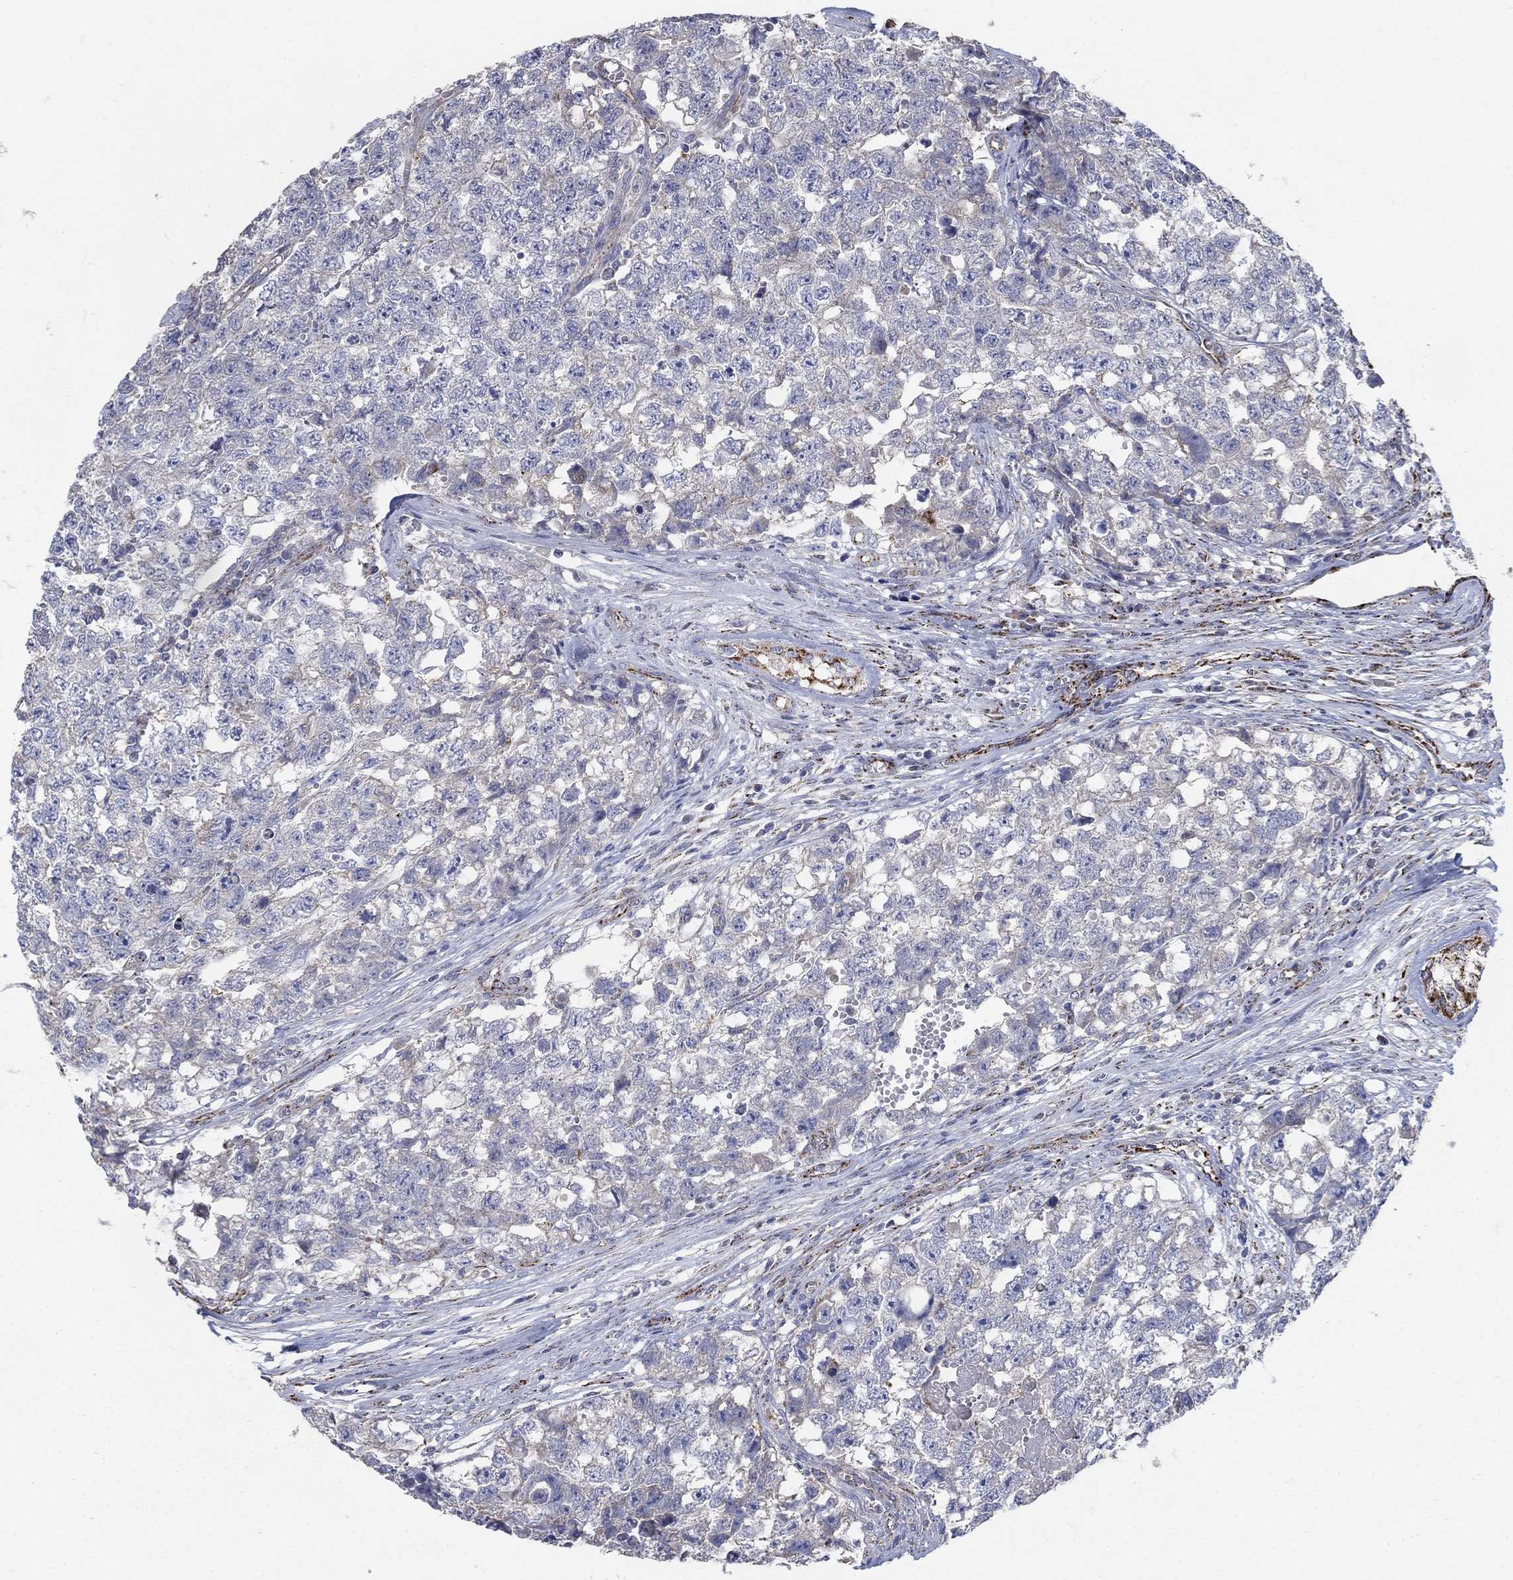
{"staining": {"intensity": "negative", "quantity": "none", "location": "none"}, "tissue": "testis cancer", "cell_type": "Tumor cells", "image_type": "cancer", "snomed": [{"axis": "morphology", "description": "Seminoma, NOS"}, {"axis": "morphology", "description": "Carcinoma, Embryonal, NOS"}, {"axis": "topography", "description": "Testis"}], "caption": "Histopathology image shows no significant protein expression in tumor cells of testis cancer.", "gene": "PNPLA2", "patient": {"sex": "male", "age": 22}}